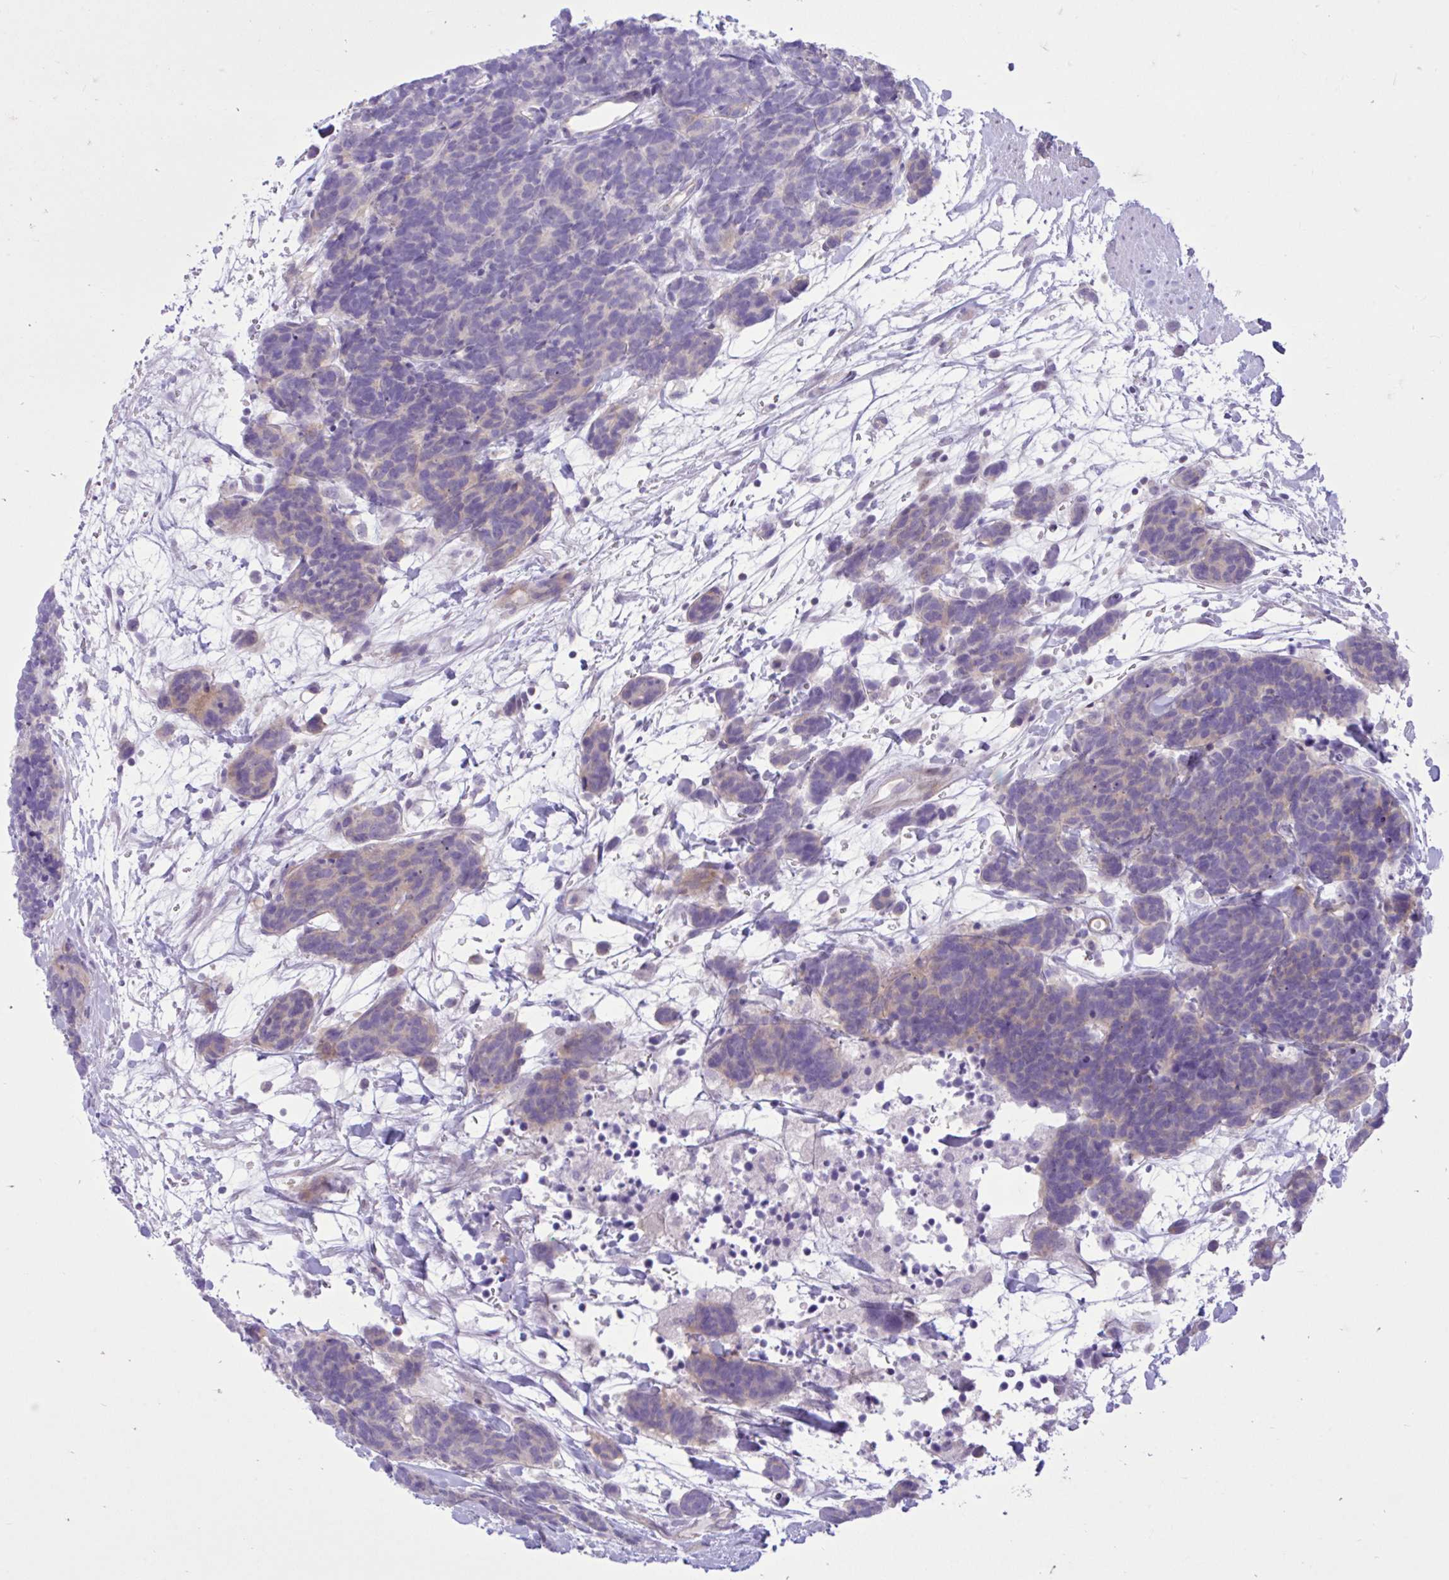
{"staining": {"intensity": "weak", "quantity": "<25%", "location": "cytoplasmic/membranous"}, "tissue": "carcinoid", "cell_type": "Tumor cells", "image_type": "cancer", "snomed": [{"axis": "morphology", "description": "Carcinoma, NOS"}, {"axis": "morphology", "description": "Carcinoid, malignant, NOS"}, {"axis": "topography", "description": "Prostate"}], "caption": "Image shows no significant protein expression in tumor cells of carcinoid (malignant).", "gene": "ZNF101", "patient": {"sex": "male", "age": 57}}